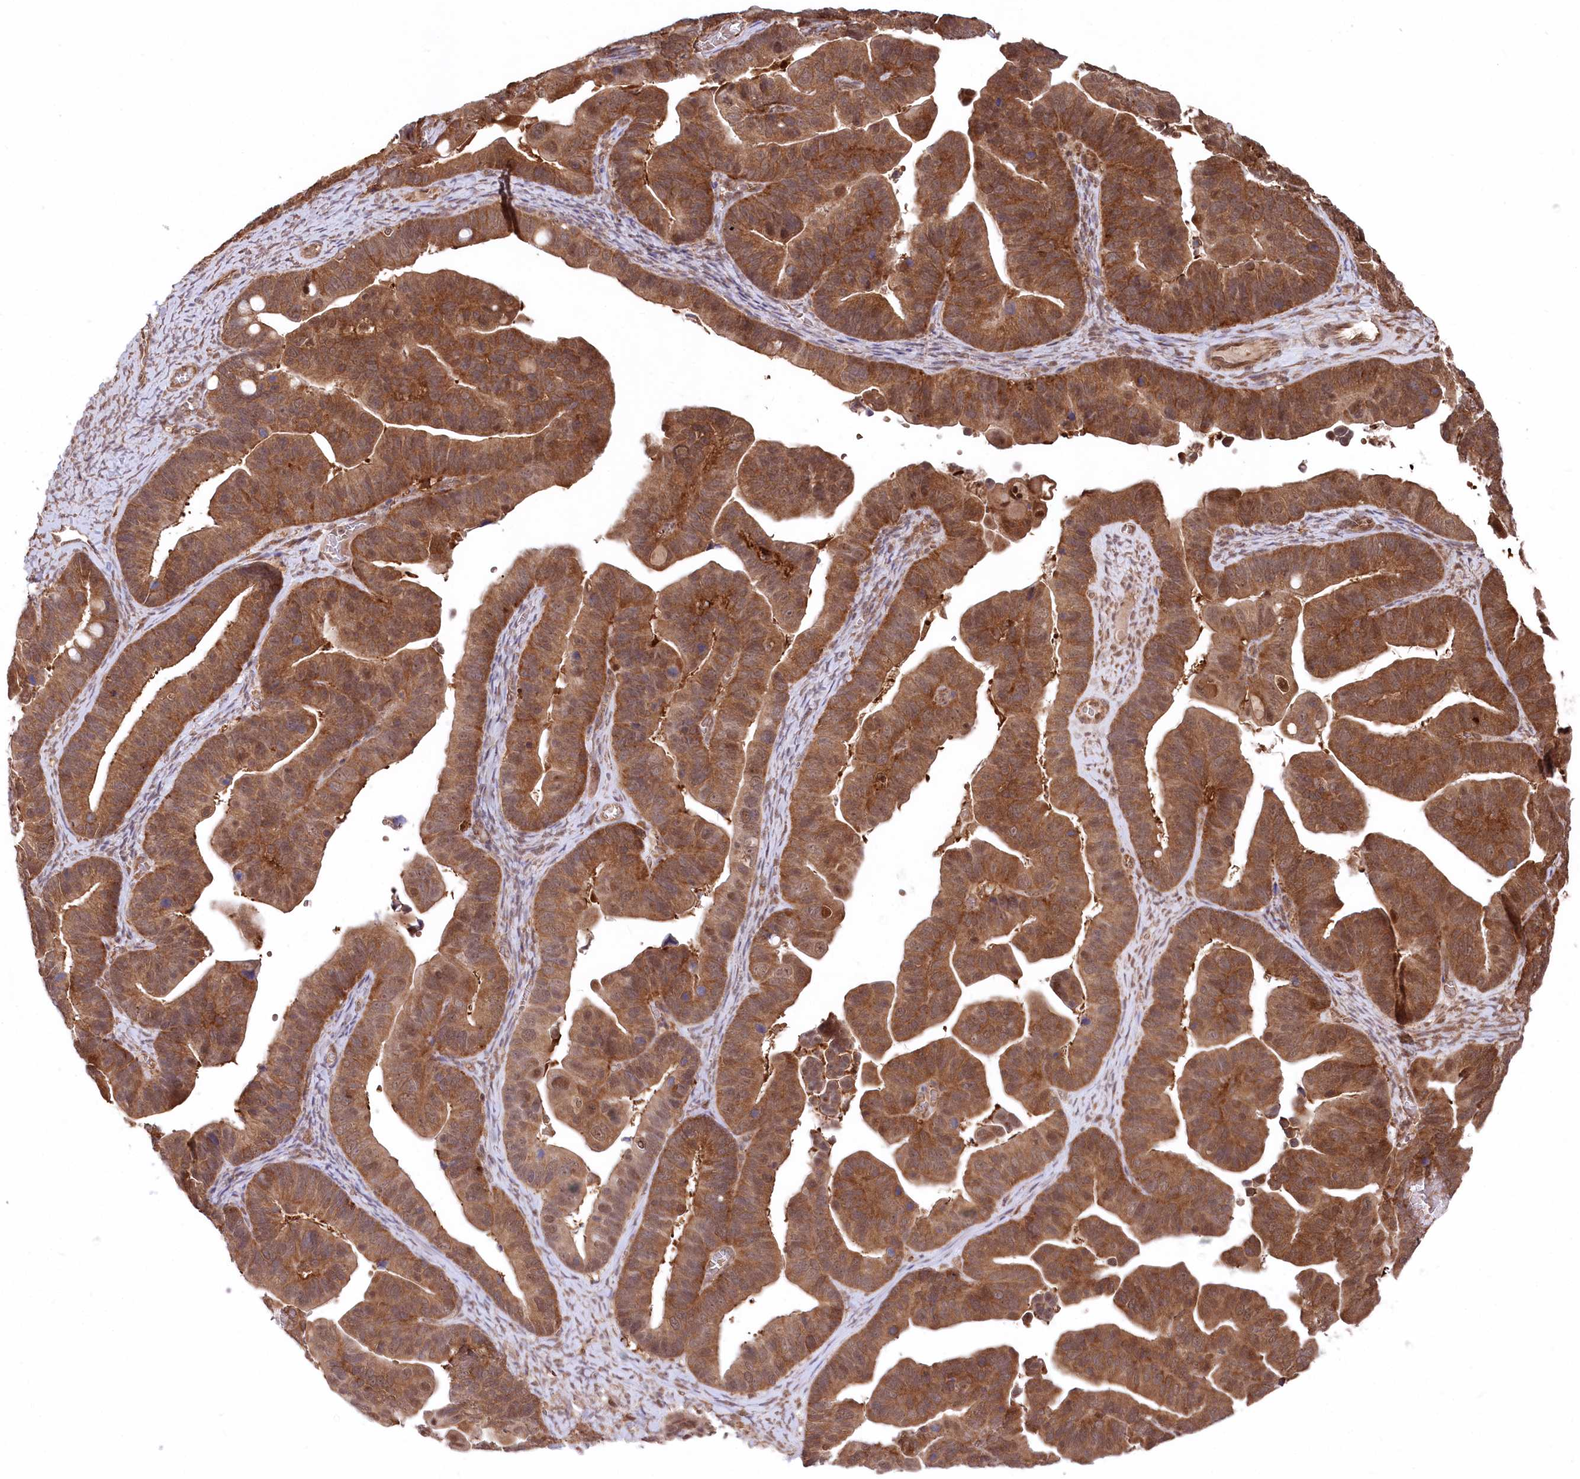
{"staining": {"intensity": "strong", "quantity": ">75%", "location": "cytoplasmic/membranous"}, "tissue": "ovarian cancer", "cell_type": "Tumor cells", "image_type": "cancer", "snomed": [{"axis": "morphology", "description": "Cystadenocarcinoma, serous, NOS"}, {"axis": "topography", "description": "Ovary"}], "caption": "Immunohistochemistry histopathology image of human ovarian cancer stained for a protein (brown), which displays high levels of strong cytoplasmic/membranous staining in approximately >75% of tumor cells.", "gene": "PSMA1", "patient": {"sex": "female", "age": 56}}